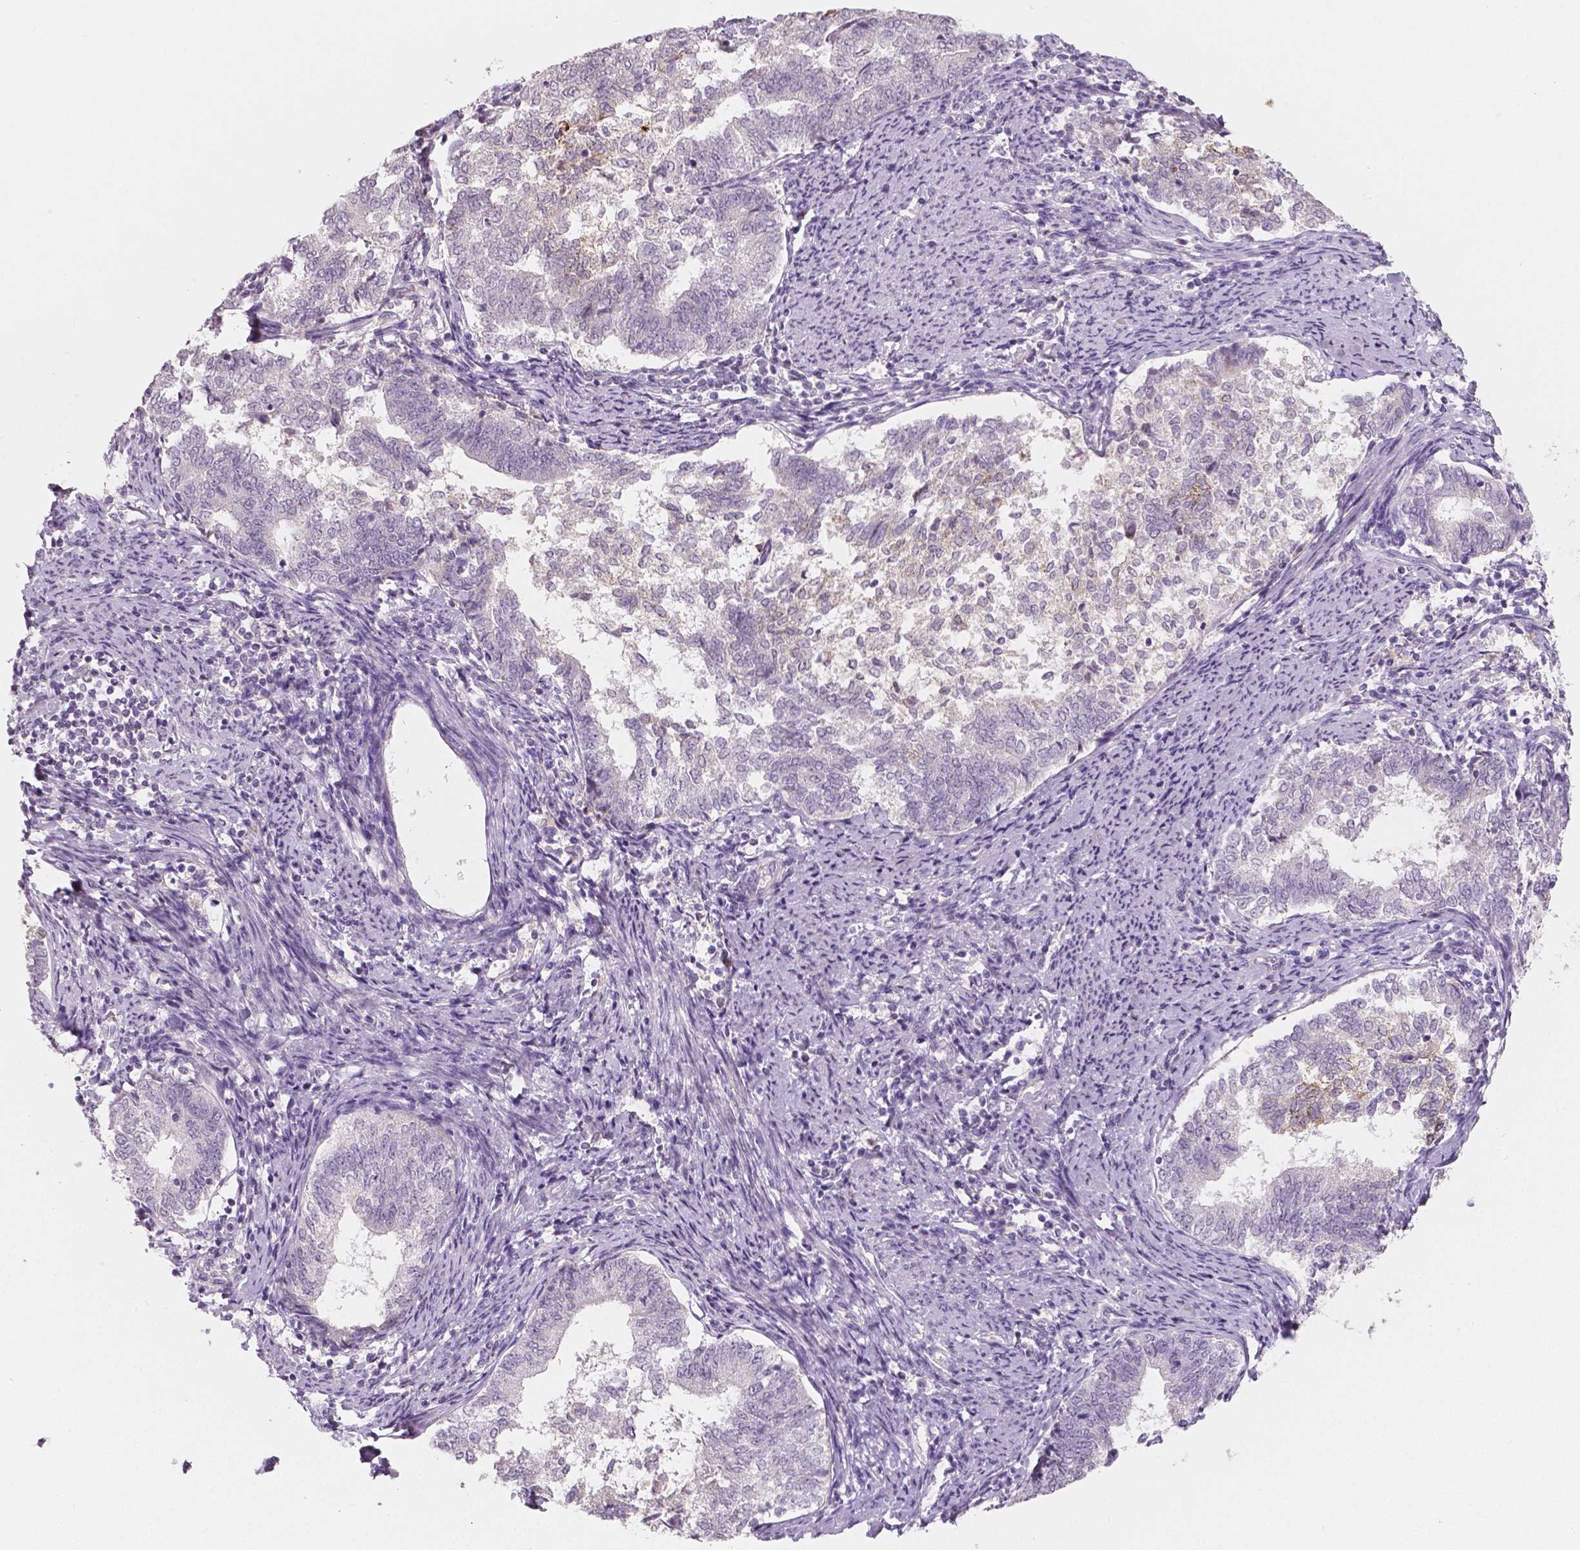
{"staining": {"intensity": "negative", "quantity": "none", "location": "none"}, "tissue": "endometrial cancer", "cell_type": "Tumor cells", "image_type": "cancer", "snomed": [{"axis": "morphology", "description": "Adenocarcinoma, NOS"}, {"axis": "topography", "description": "Endometrium"}], "caption": "DAB (3,3'-diaminobenzidine) immunohistochemical staining of endometrial cancer reveals no significant staining in tumor cells.", "gene": "APOA4", "patient": {"sex": "female", "age": 65}}